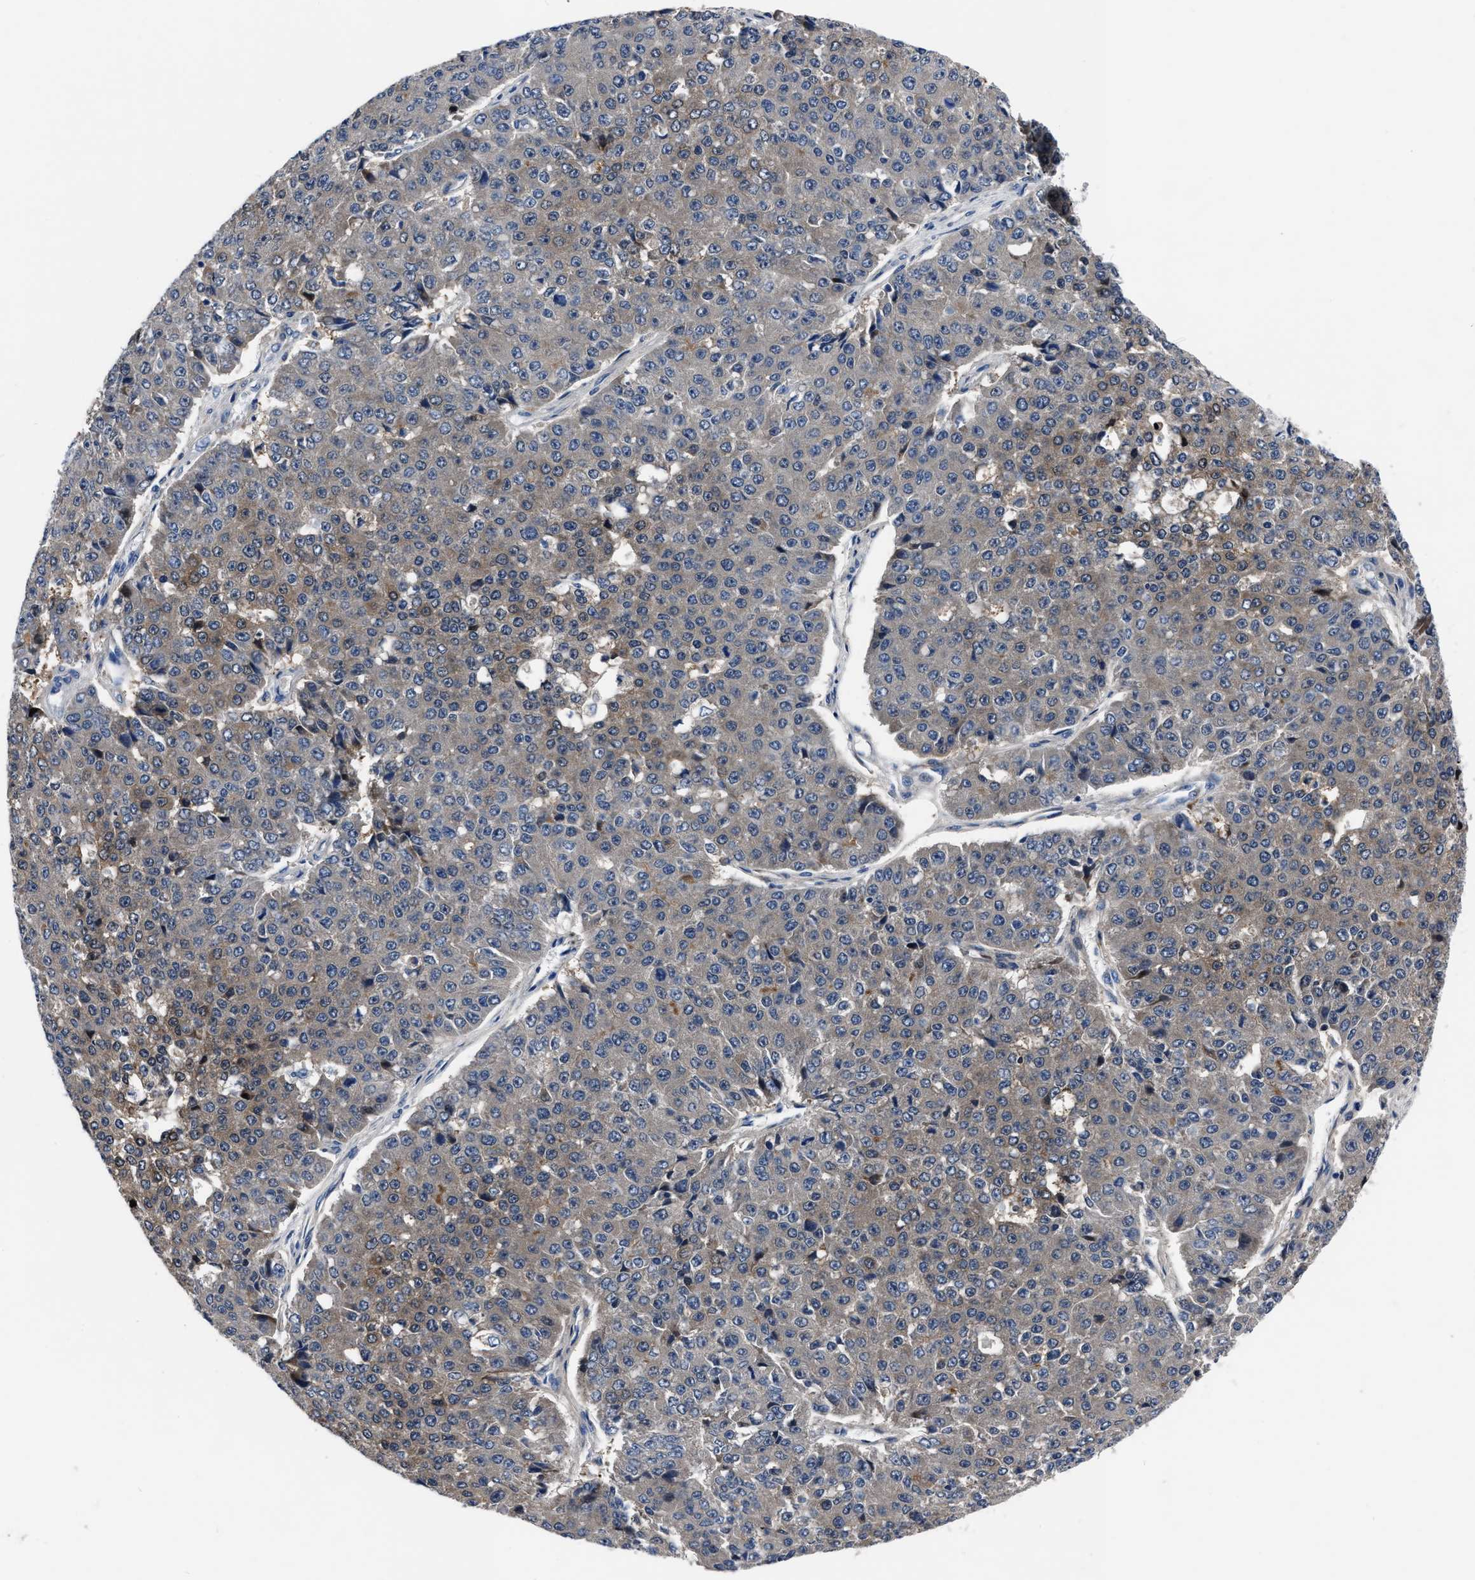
{"staining": {"intensity": "weak", "quantity": "<25%", "location": "cytoplasmic/membranous"}, "tissue": "pancreatic cancer", "cell_type": "Tumor cells", "image_type": "cancer", "snomed": [{"axis": "morphology", "description": "Adenocarcinoma, NOS"}, {"axis": "topography", "description": "Pancreas"}], "caption": "The IHC histopathology image has no significant expression in tumor cells of pancreatic adenocarcinoma tissue.", "gene": "OR10G3", "patient": {"sex": "male", "age": 50}}